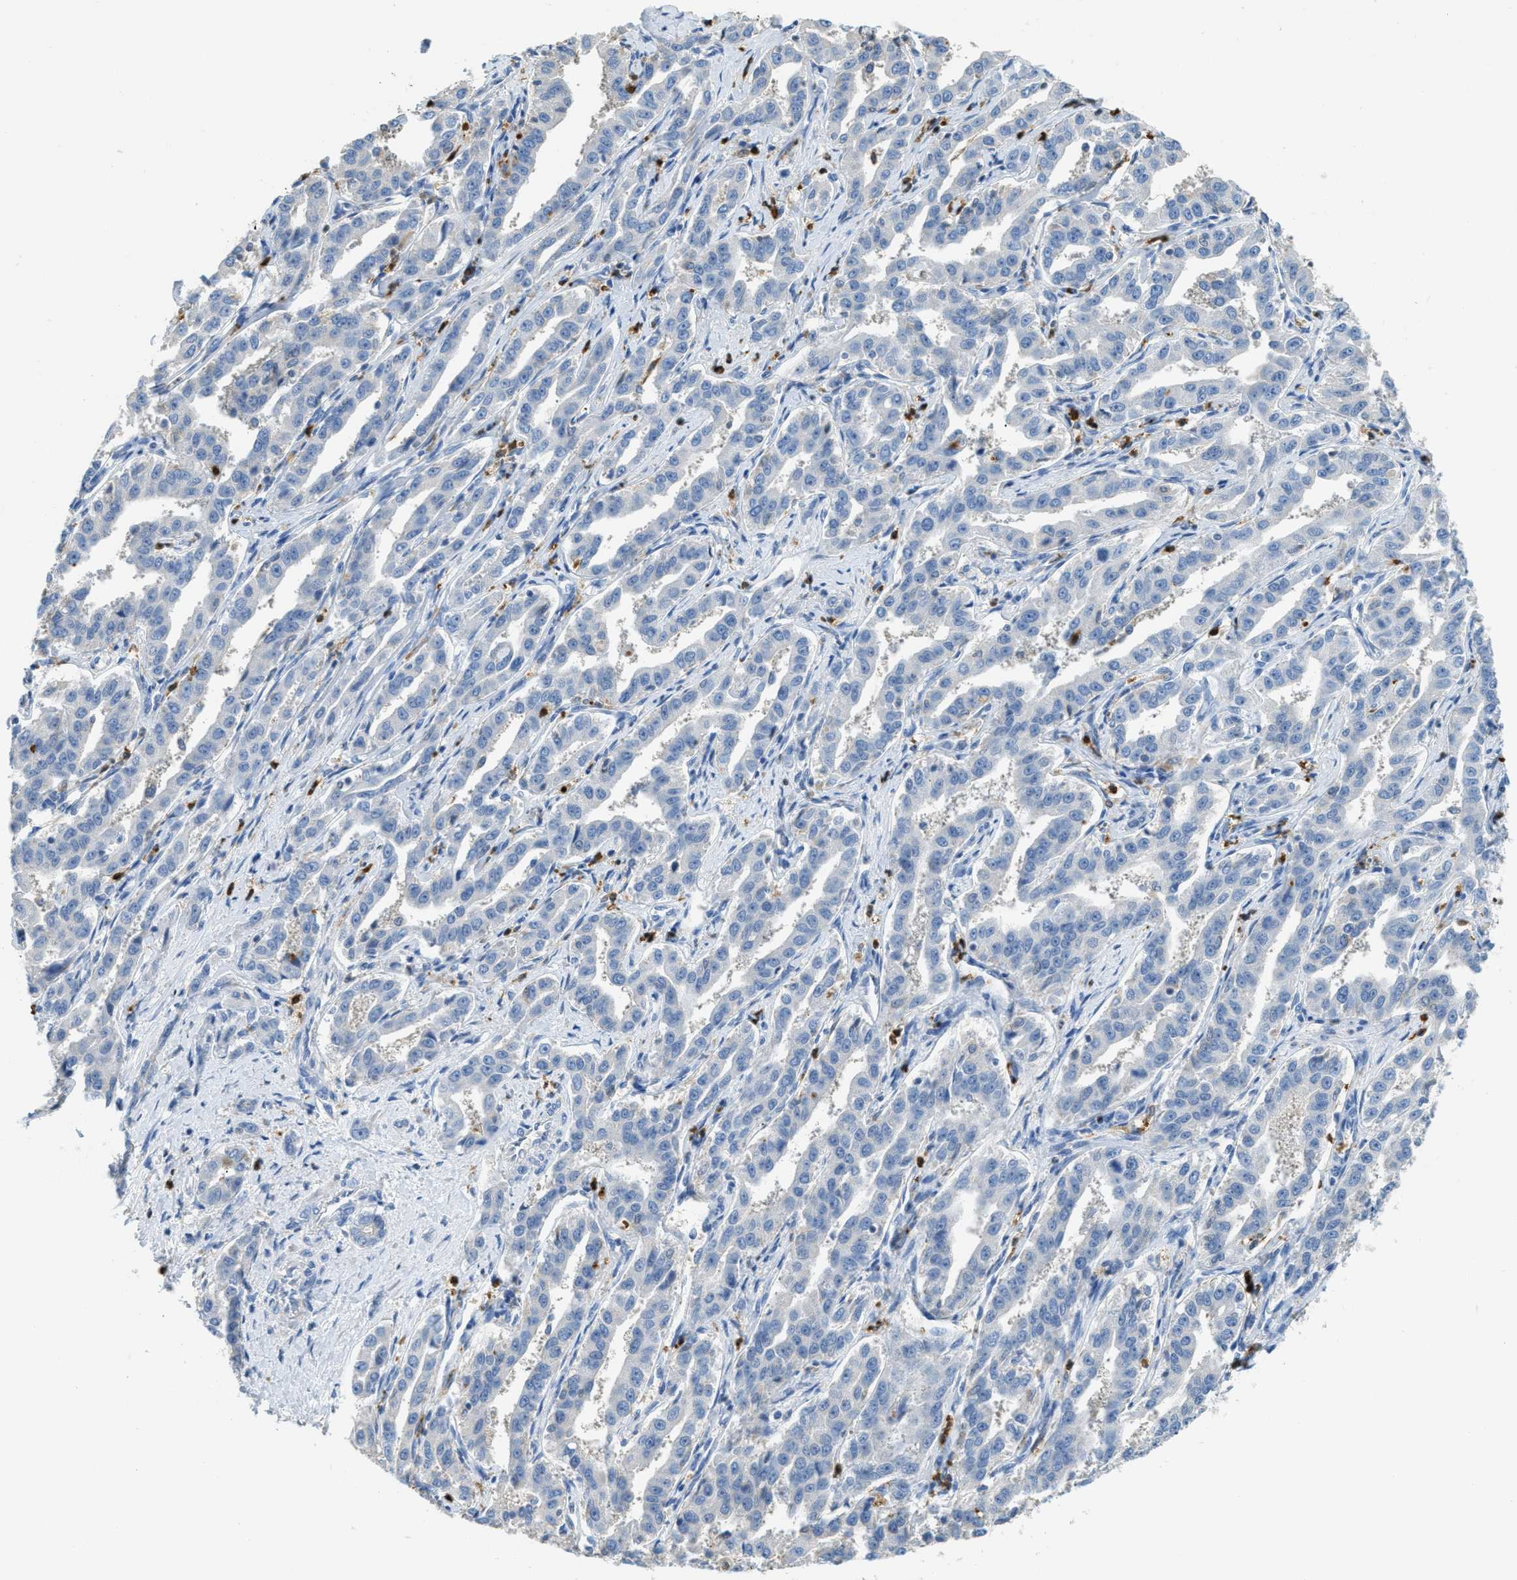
{"staining": {"intensity": "negative", "quantity": "none", "location": "none"}, "tissue": "liver cancer", "cell_type": "Tumor cells", "image_type": "cancer", "snomed": [{"axis": "morphology", "description": "Cholangiocarcinoma"}, {"axis": "topography", "description": "Liver"}], "caption": "An immunohistochemistry histopathology image of liver cancer is shown. There is no staining in tumor cells of liver cancer.", "gene": "SERPINB1", "patient": {"sex": "male", "age": 59}}